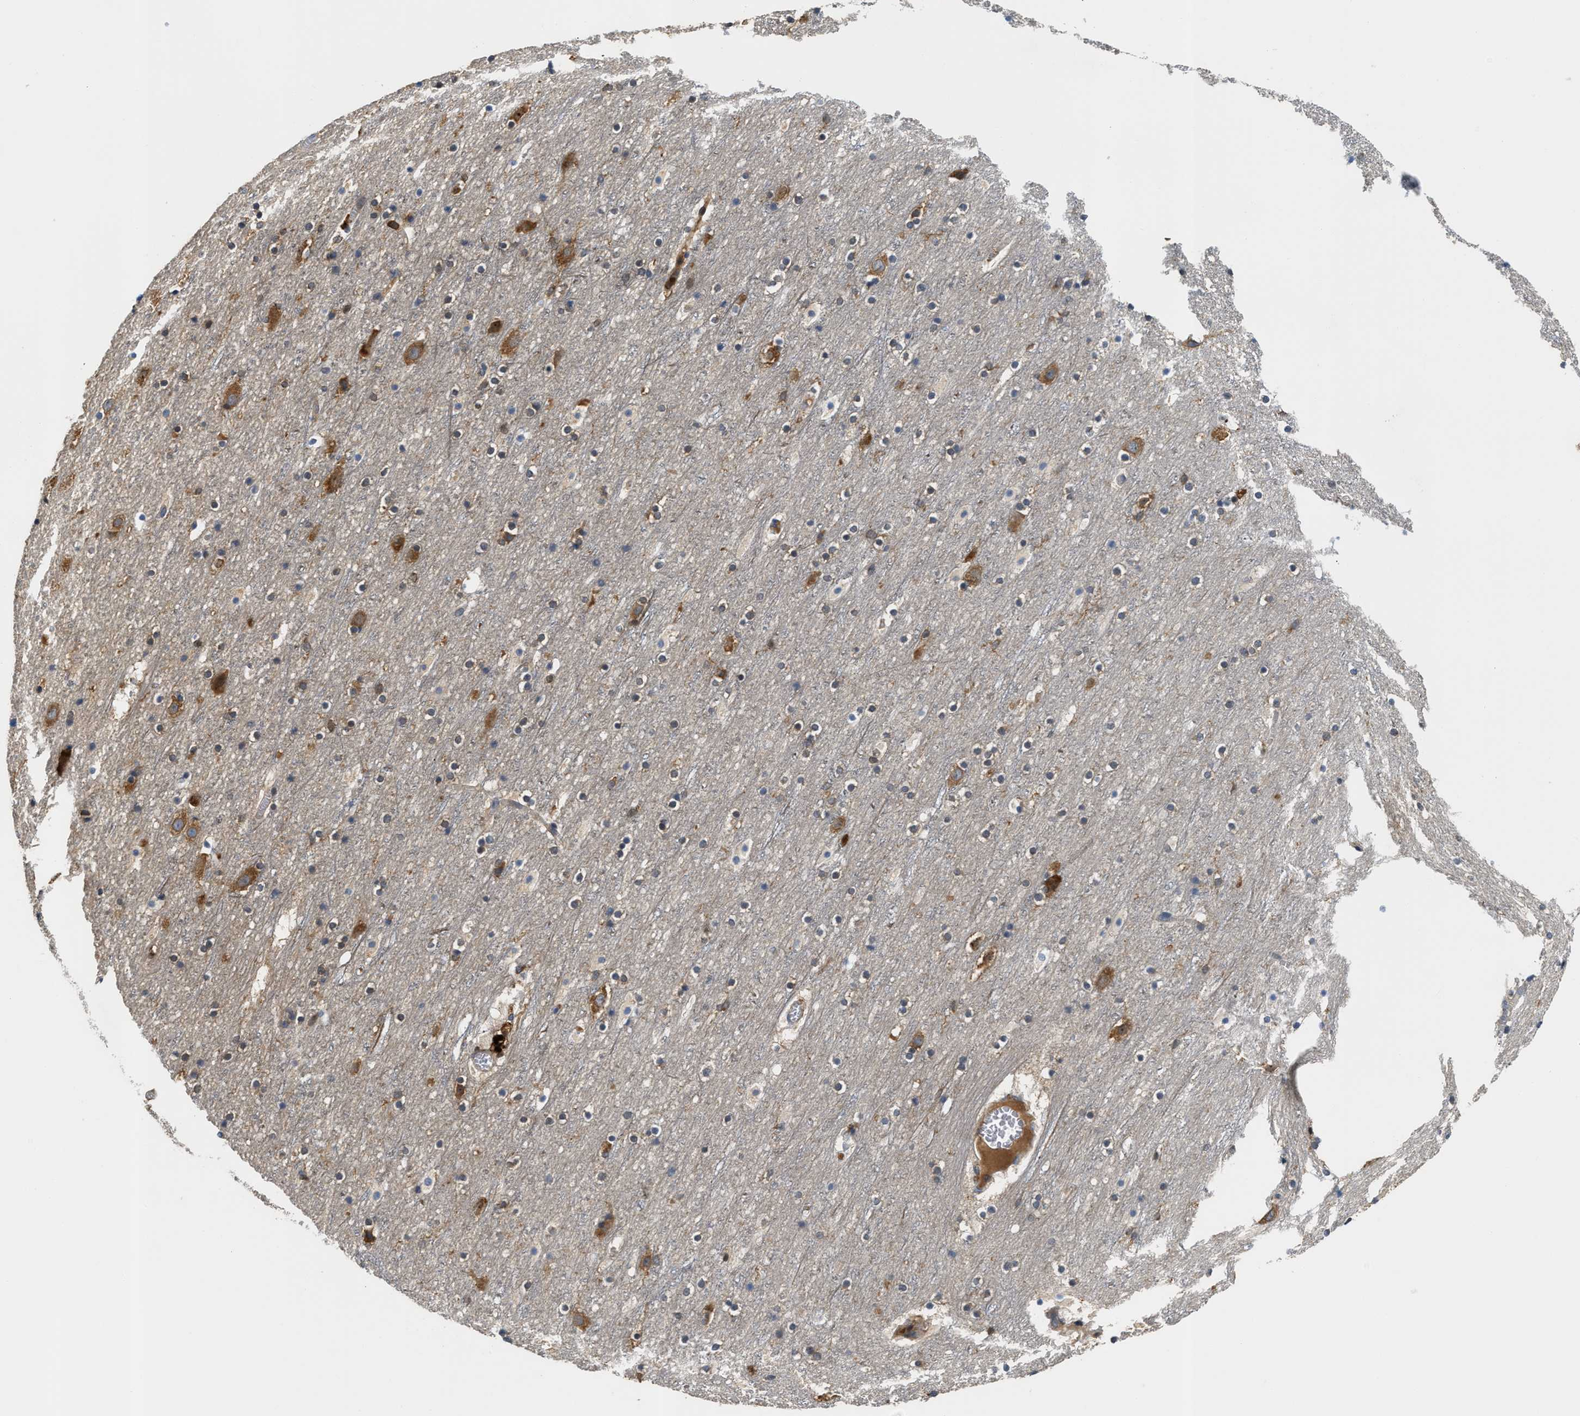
{"staining": {"intensity": "moderate", "quantity": ">75%", "location": "cytoplasmic/membranous"}, "tissue": "cerebral cortex", "cell_type": "Endothelial cells", "image_type": "normal", "snomed": [{"axis": "morphology", "description": "Normal tissue, NOS"}, {"axis": "topography", "description": "Cerebral cortex"}], "caption": "DAB (3,3'-diaminobenzidine) immunohistochemical staining of unremarkable human cerebral cortex exhibits moderate cytoplasmic/membranous protein staining in approximately >75% of endothelial cells.", "gene": "OSTF1", "patient": {"sex": "male", "age": 45}}